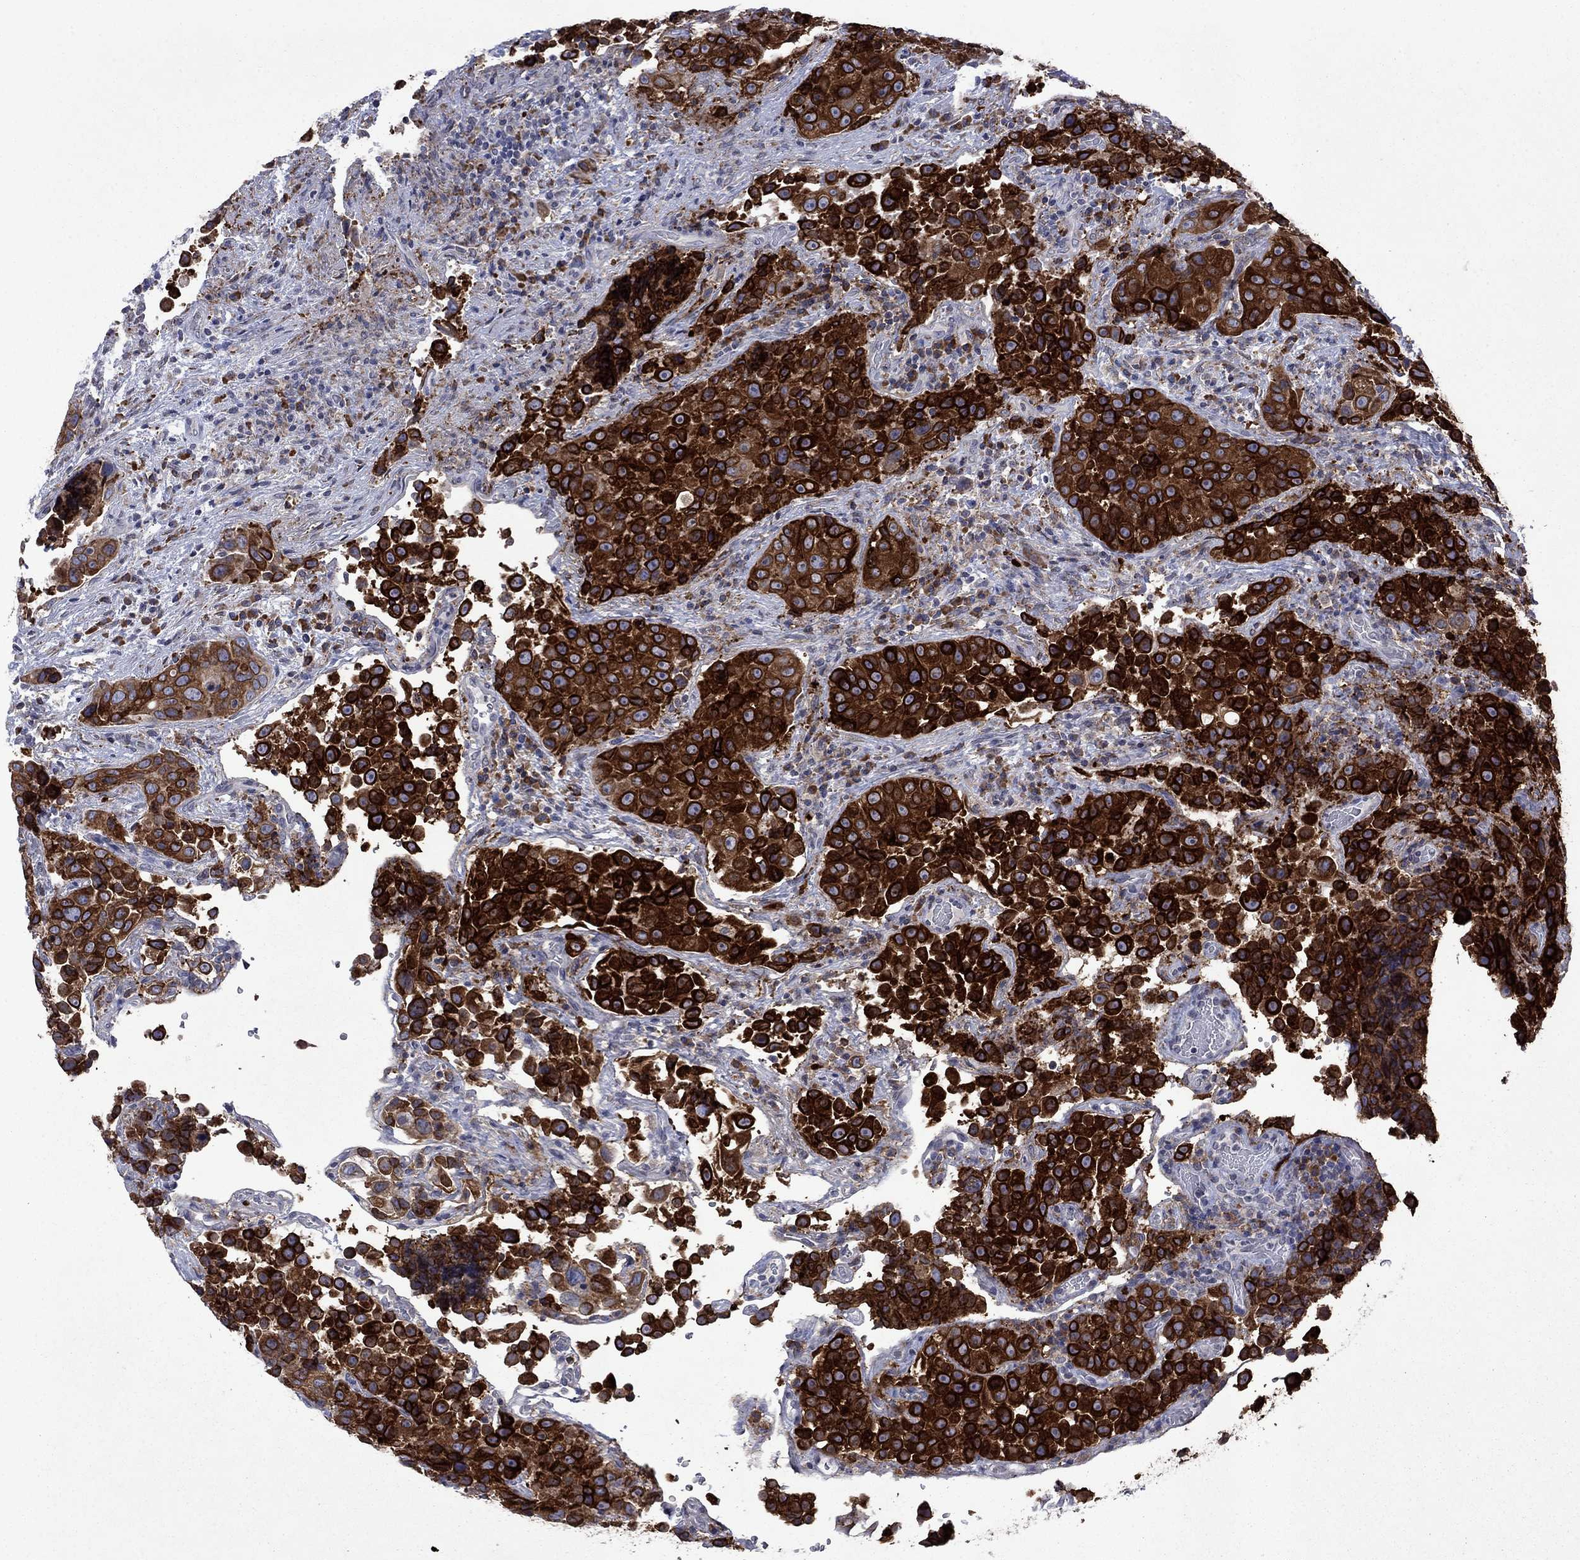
{"staining": {"intensity": "strong", "quantity": ">75%", "location": "cytoplasmic/membranous"}, "tissue": "urothelial cancer", "cell_type": "Tumor cells", "image_type": "cancer", "snomed": [{"axis": "morphology", "description": "Urothelial carcinoma, NOS"}, {"axis": "topography", "description": "Urinary bladder"}], "caption": "Brown immunohistochemical staining in transitional cell carcinoma shows strong cytoplasmic/membranous staining in about >75% of tumor cells.", "gene": "TMEM97", "patient": {"sex": "male", "age": 52}}